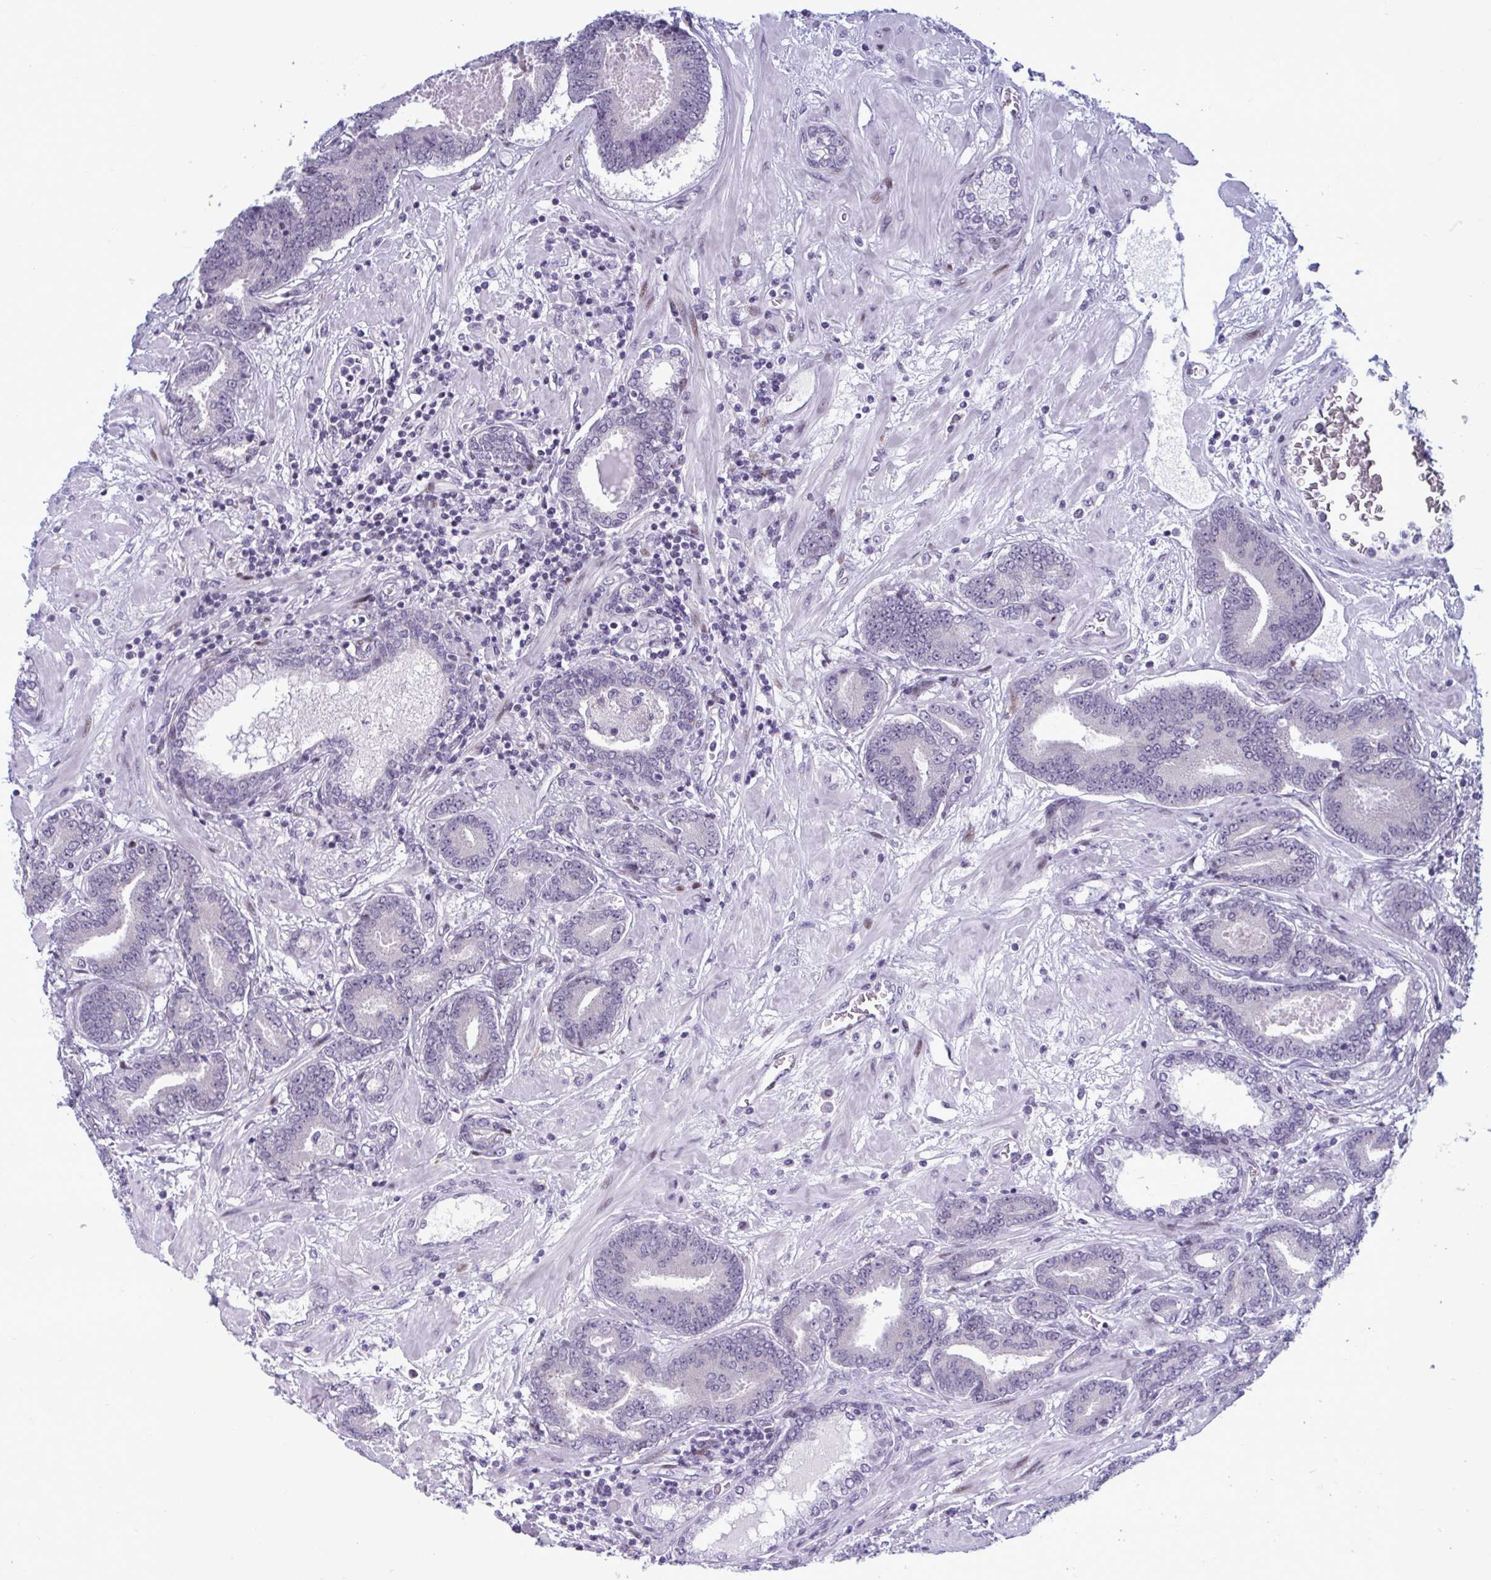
{"staining": {"intensity": "negative", "quantity": "none", "location": "none"}, "tissue": "prostate cancer", "cell_type": "Tumor cells", "image_type": "cancer", "snomed": [{"axis": "morphology", "description": "Adenocarcinoma, High grade"}, {"axis": "topography", "description": "Prostate"}], "caption": "DAB immunohistochemical staining of prostate adenocarcinoma (high-grade) reveals no significant expression in tumor cells.", "gene": "TAB1", "patient": {"sex": "male", "age": 62}}